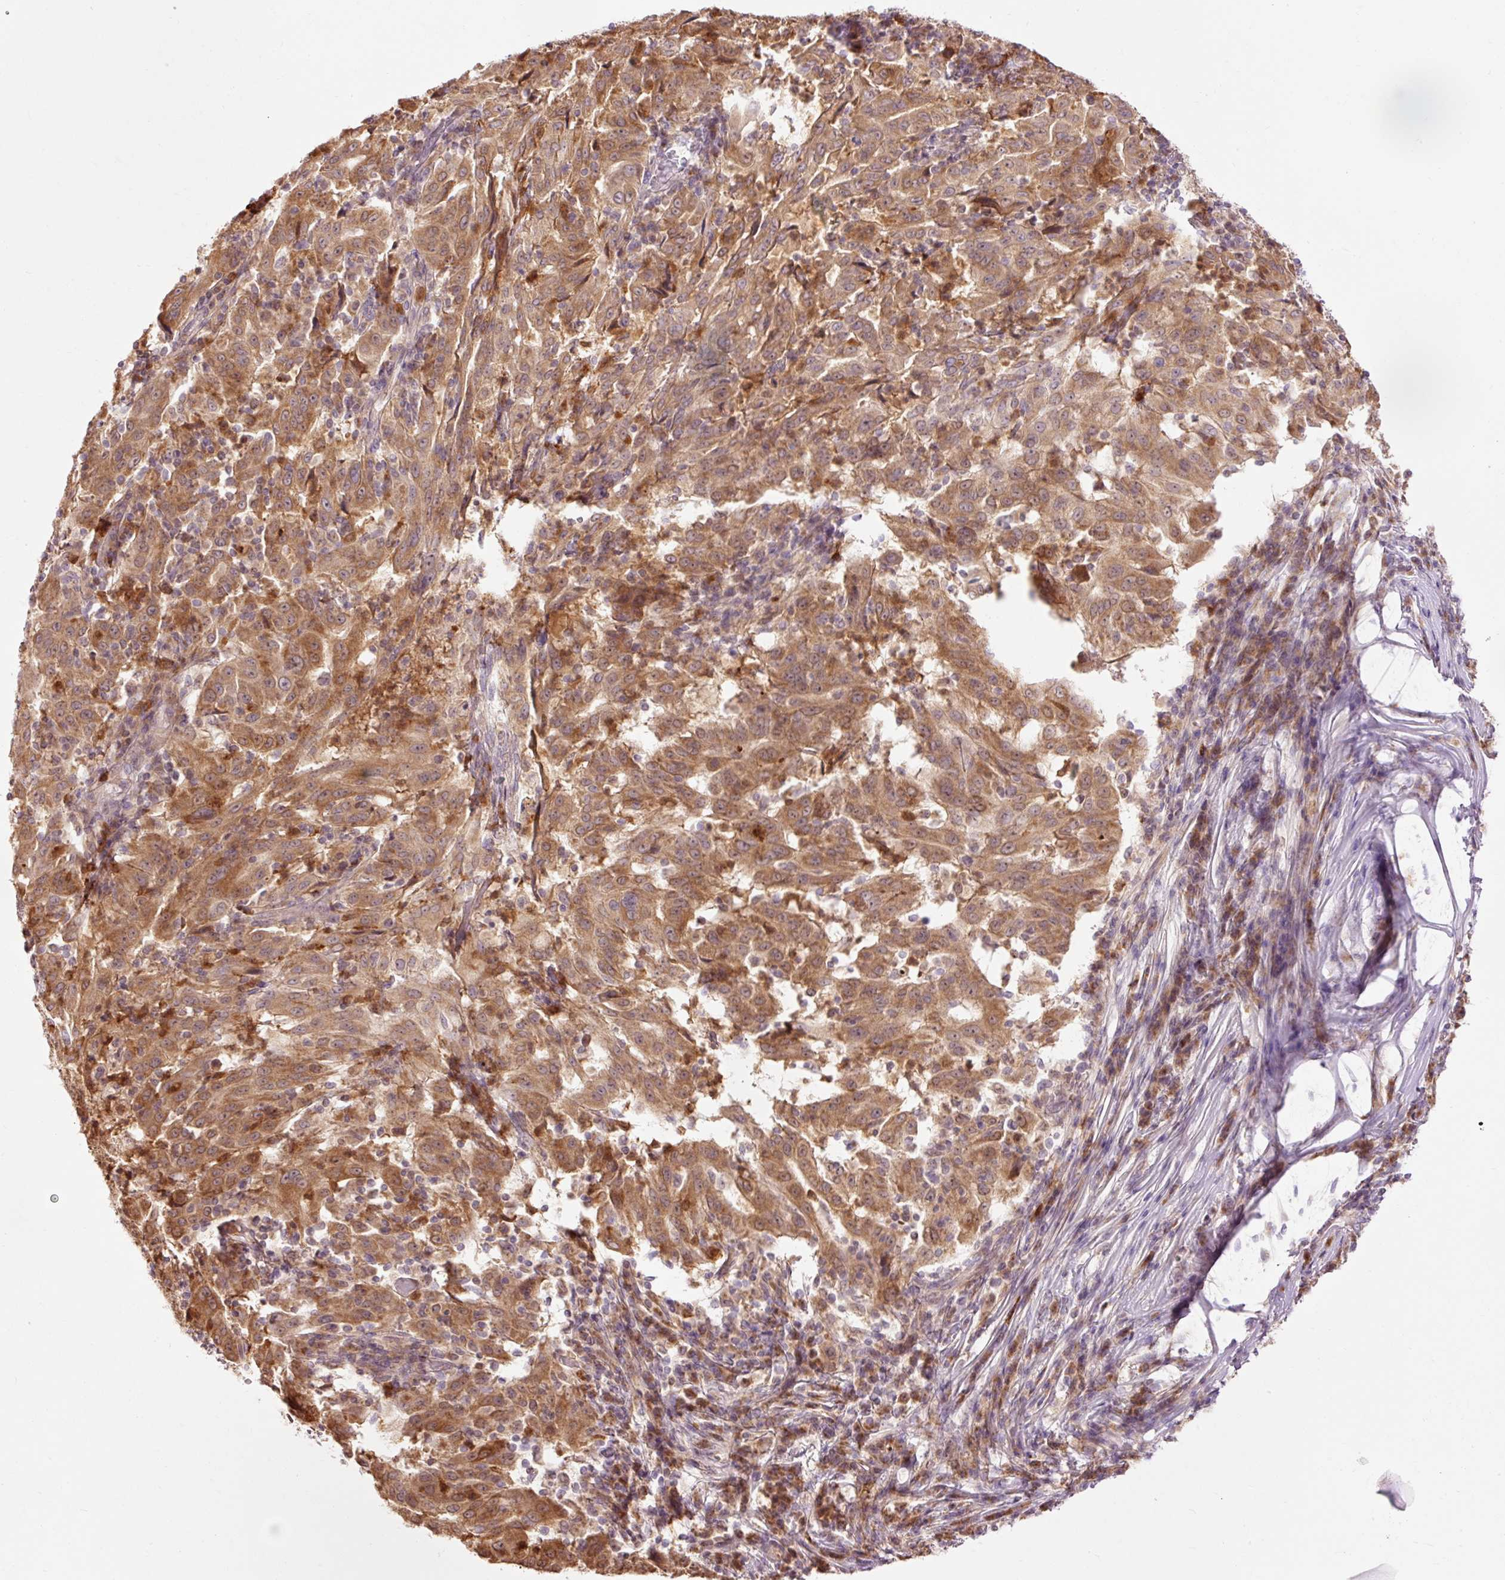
{"staining": {"intensity": "moderate", "quantity": ">75%", "location": "cytoplasmic/membranous"}, "tissue": "pancreatic cancer", "cell_type": "Tumor cells", "image_type": "cancer", "snomed": [{"axis": "morphology", "description": "Adenocarcinoma, NOS"}, {"axis": "topography", "description": "Pancreas"}], "caption": "Human pancreatic adenocarcinoma stained with a protein marker displays moderate staining in tumor cells.", "gene": "PRDX5", "patient": {"sex": "male", "age": 63}}